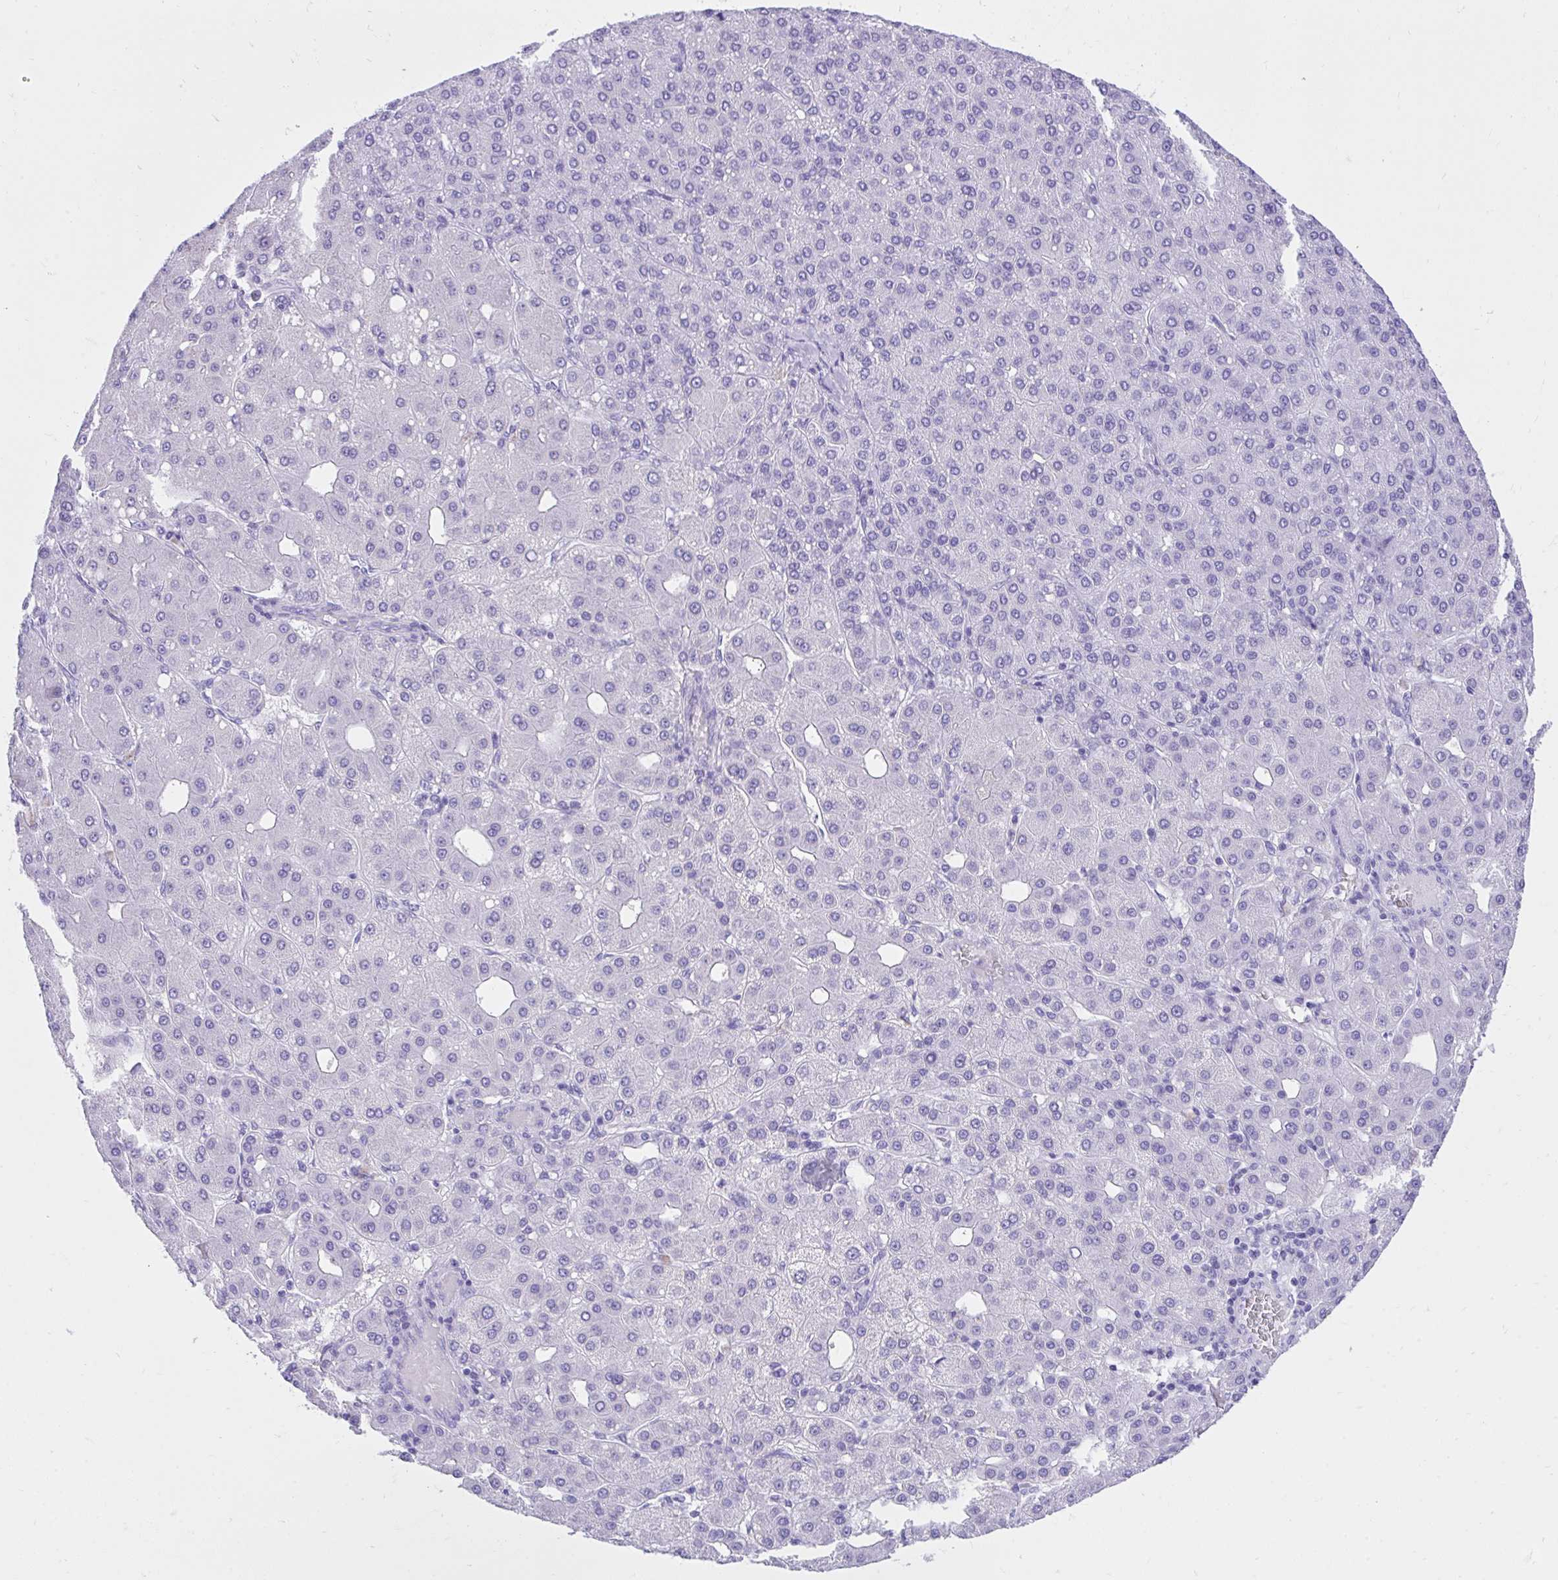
{"staining": {"intensity": "negative", "quantity": "none", "location": "none"}, "tissue": "liver cancer", "cell_type": "Tumor cells", "image_type": "cancer", "snomed": [{"axis": "morphology", "description": "Carcinoma, Hepatocellular, NOS"}, {"axis": "topography", "description": "Liver"}], "caption": "Liver cancer (hepatocellular carcinoma) was stained to show a protein in brown. There is no significant expression in tumor cells.", "gene": "KCNN4", "patient": {"sex": "male", "age": 65}}